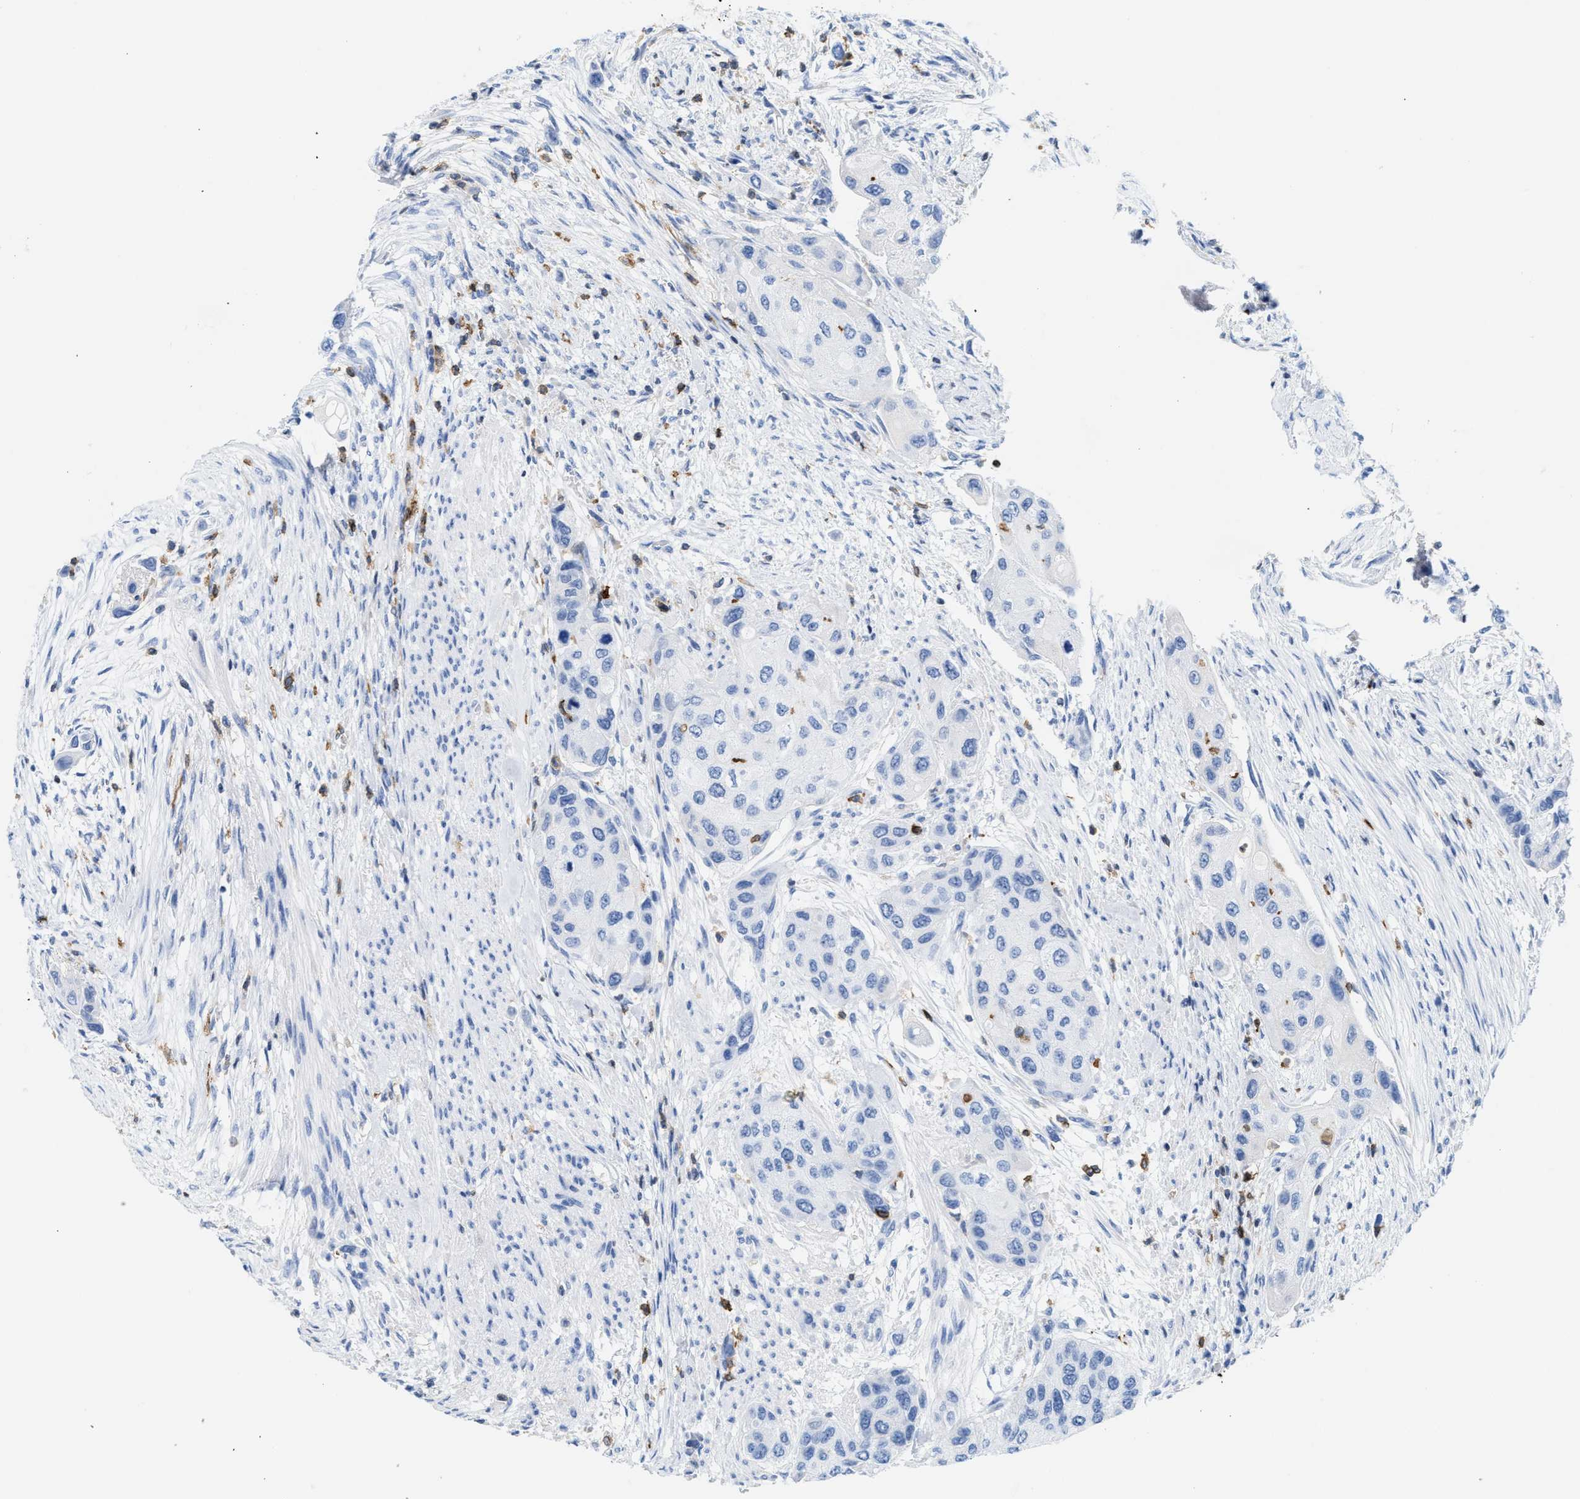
{"staining": {"intensity": "negative", "quantity": "none", "location": "none"}, "tissue": "urothelial cancer", "cell_type": "Tumor cells", "image_type": "cancer", "snomed": [{"axis": "morphology", "description": "Urothelial carcinoma, High grade"}, {"axis": "topography", "description": "Urinary bladder"}], "caption": "Immunohistochemical staining of human urothelial carcinoma (high-grade) exhibits no significant expression in tumor cells. (DAB immunohistochemistry (IHC) visualized using brightfield microscopy, high magnification).", "gene": "LCP1", "patient": {"sex": "female", "age": 56}}